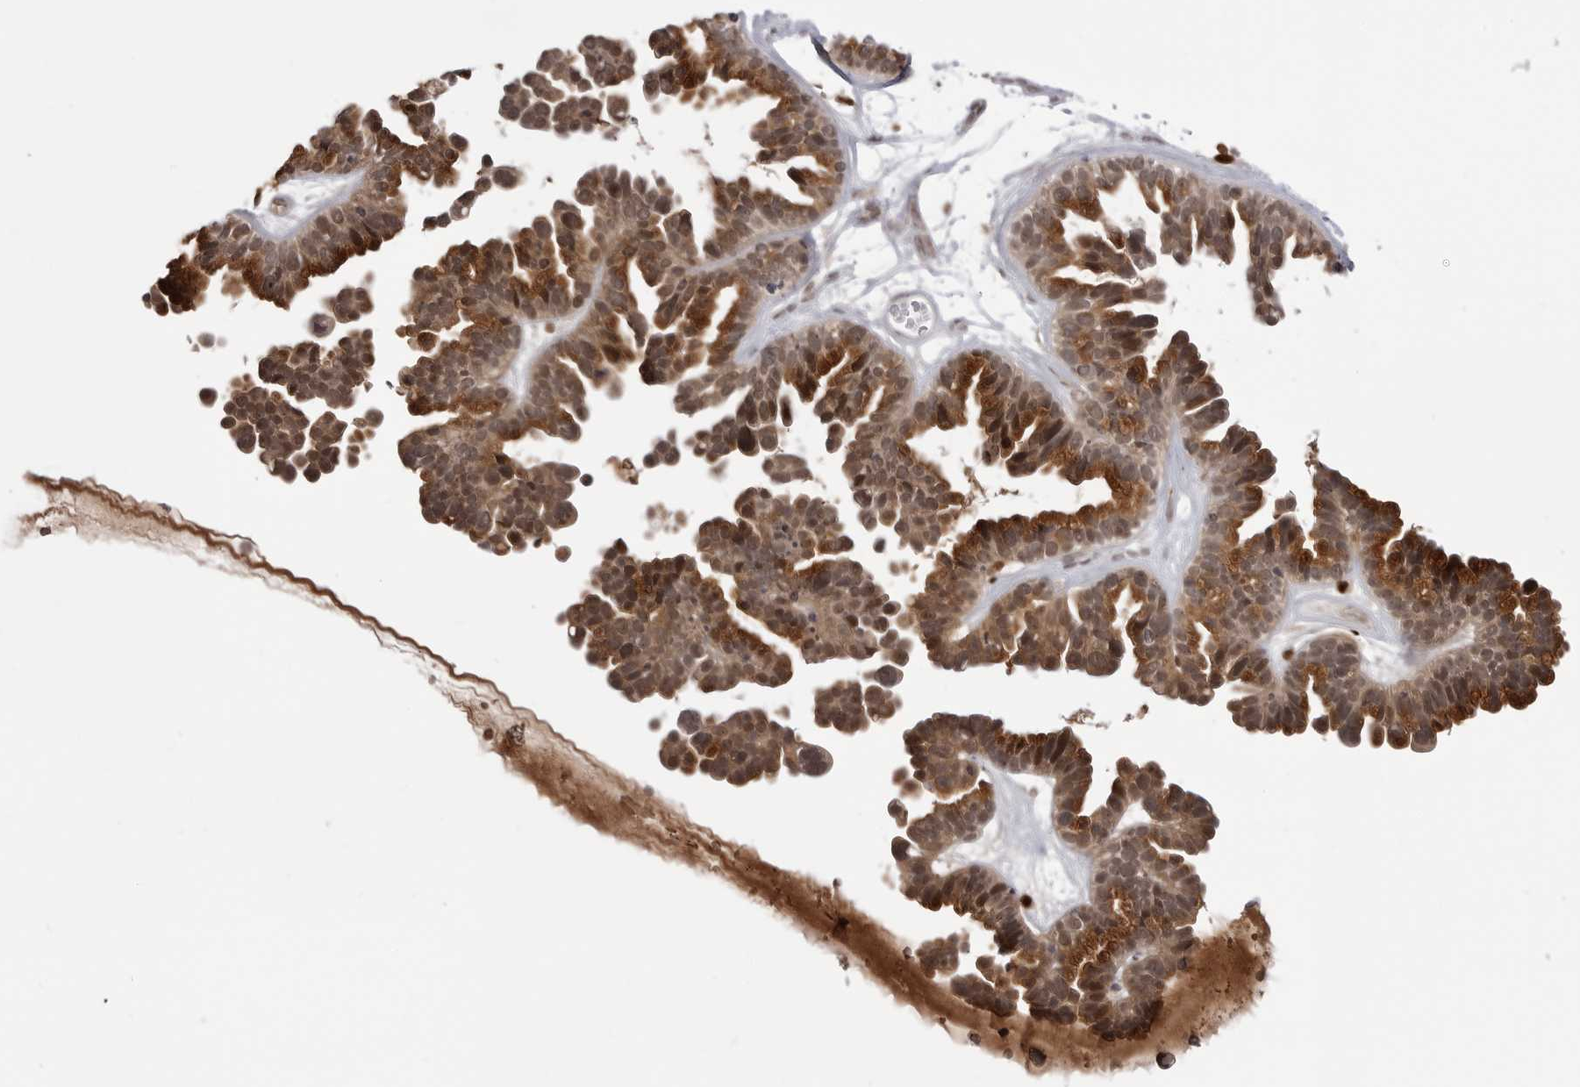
{"staining": {"intensity": "moderate", "quantity": ">75%", "location": "cytoplasmic/membranous,nuclear"}, "tissue": "ovarian cancer", "cell_type": "Tumor cells", "image_type": "cancer", "snomed": [{"axis": "morphology", "description": "Cystadenocarcinoma, serous, NOS"}, {"axis": "topography", "description": "Ovary"}], "caption": "This photomicrograph displays ovarian cancer stained with IHC to label a protein in brown. The cytoplasmic/membranous and nuclear of tumor cells show moderate positivity for the protein. Nuclei are counter-stained blue.", "gene": "PTK2B", "patient": {"sex": "female", "age": 56}}